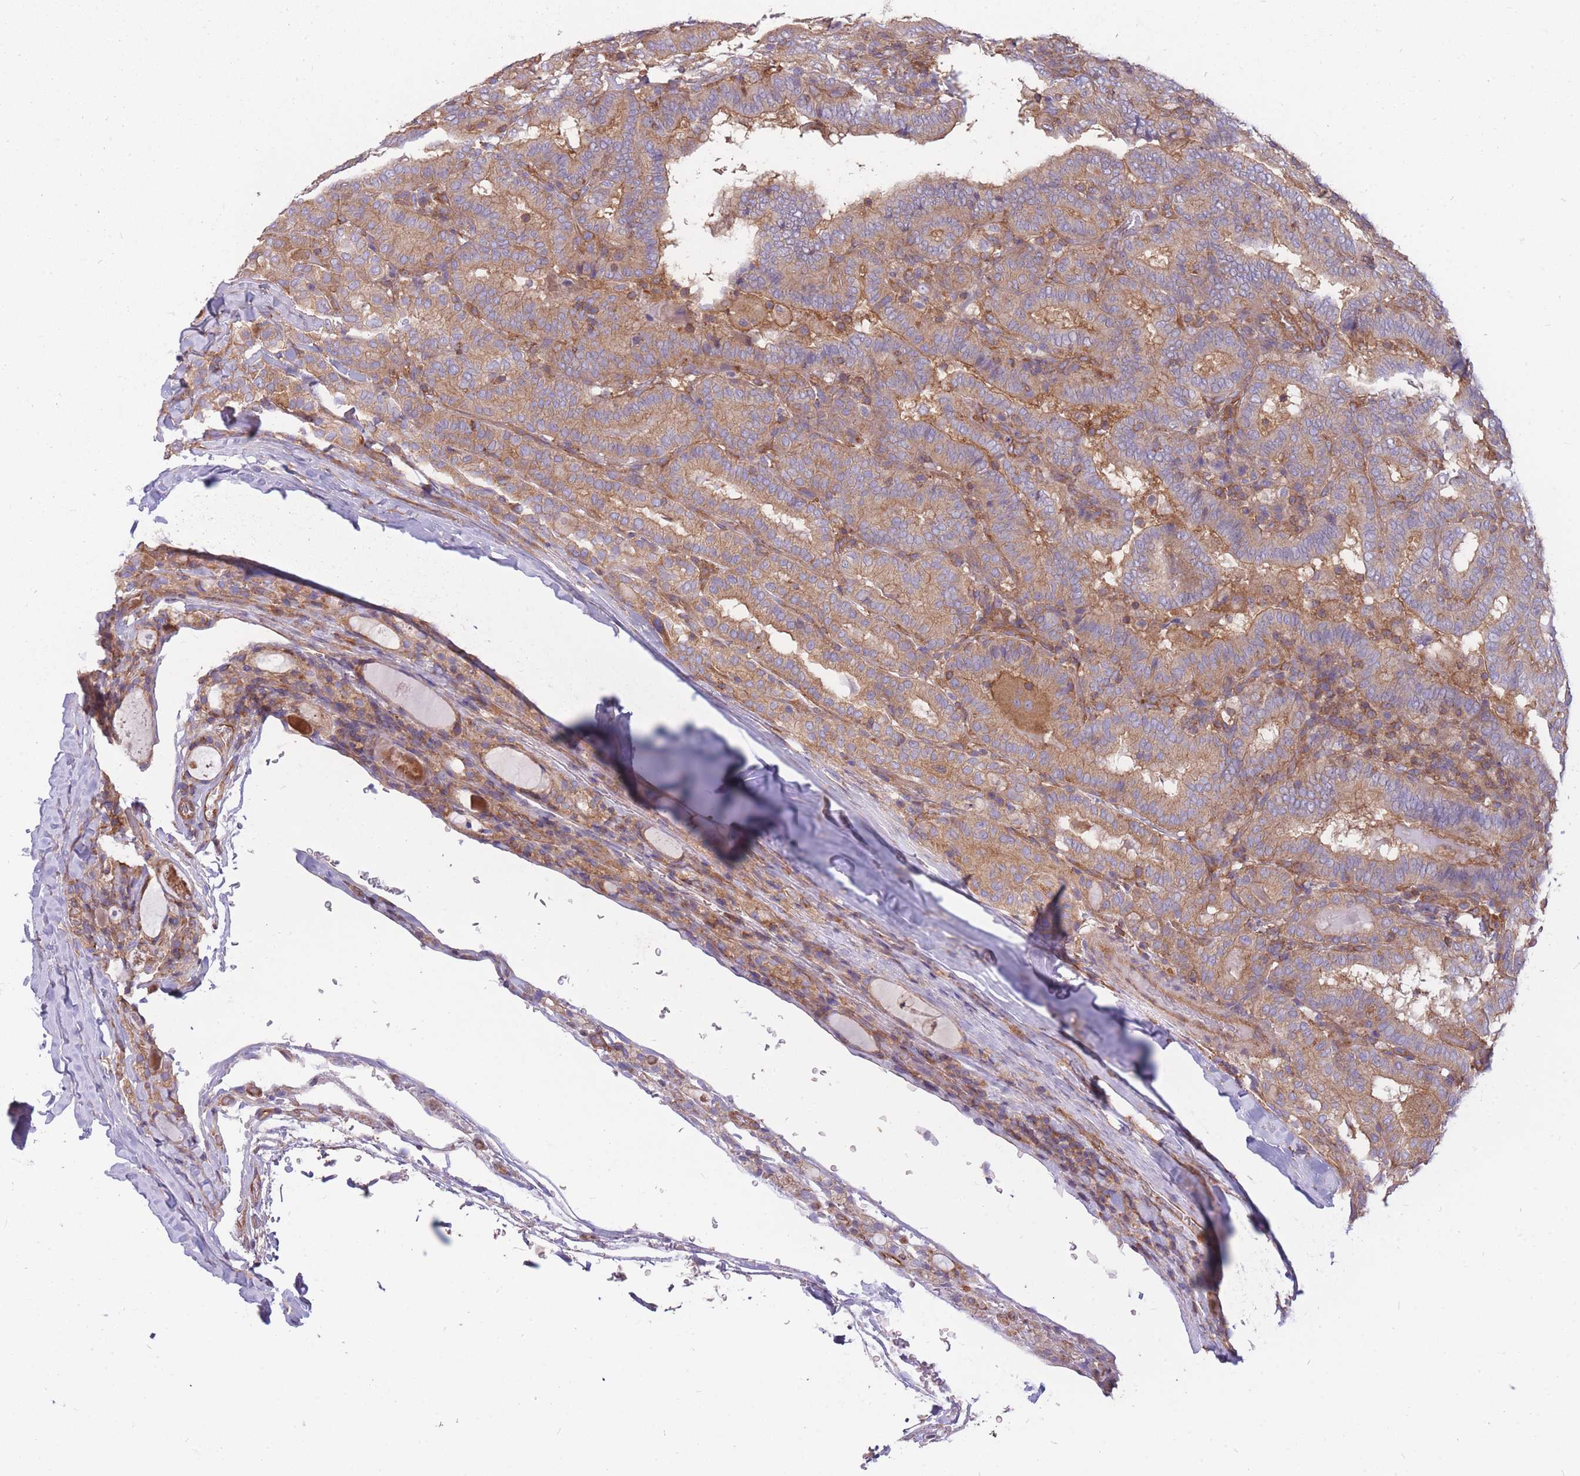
{"staining": {"intensity": "moderate", "quantity": ">75%", "location": "cytoplasmic/membranous"}, "tissue": "thyroid cancer", "cell_type": "Tumor cells", "image_type": "cancer", "snomed": [{"axis": "morphology", "description": "Papillary adenocarcinoma, NOS"}, {"axis": "topography", "description": "Thyroid gland"}], "caption": "Papillary adenocarcinoma (thyroid) stained for a protein (brown) demonstrates moderate cytoplasmic/membranous positive expression in about >75% of tumor cells.", "gene": "GGA1", "patient": {"sex": "female", "age": 72}}